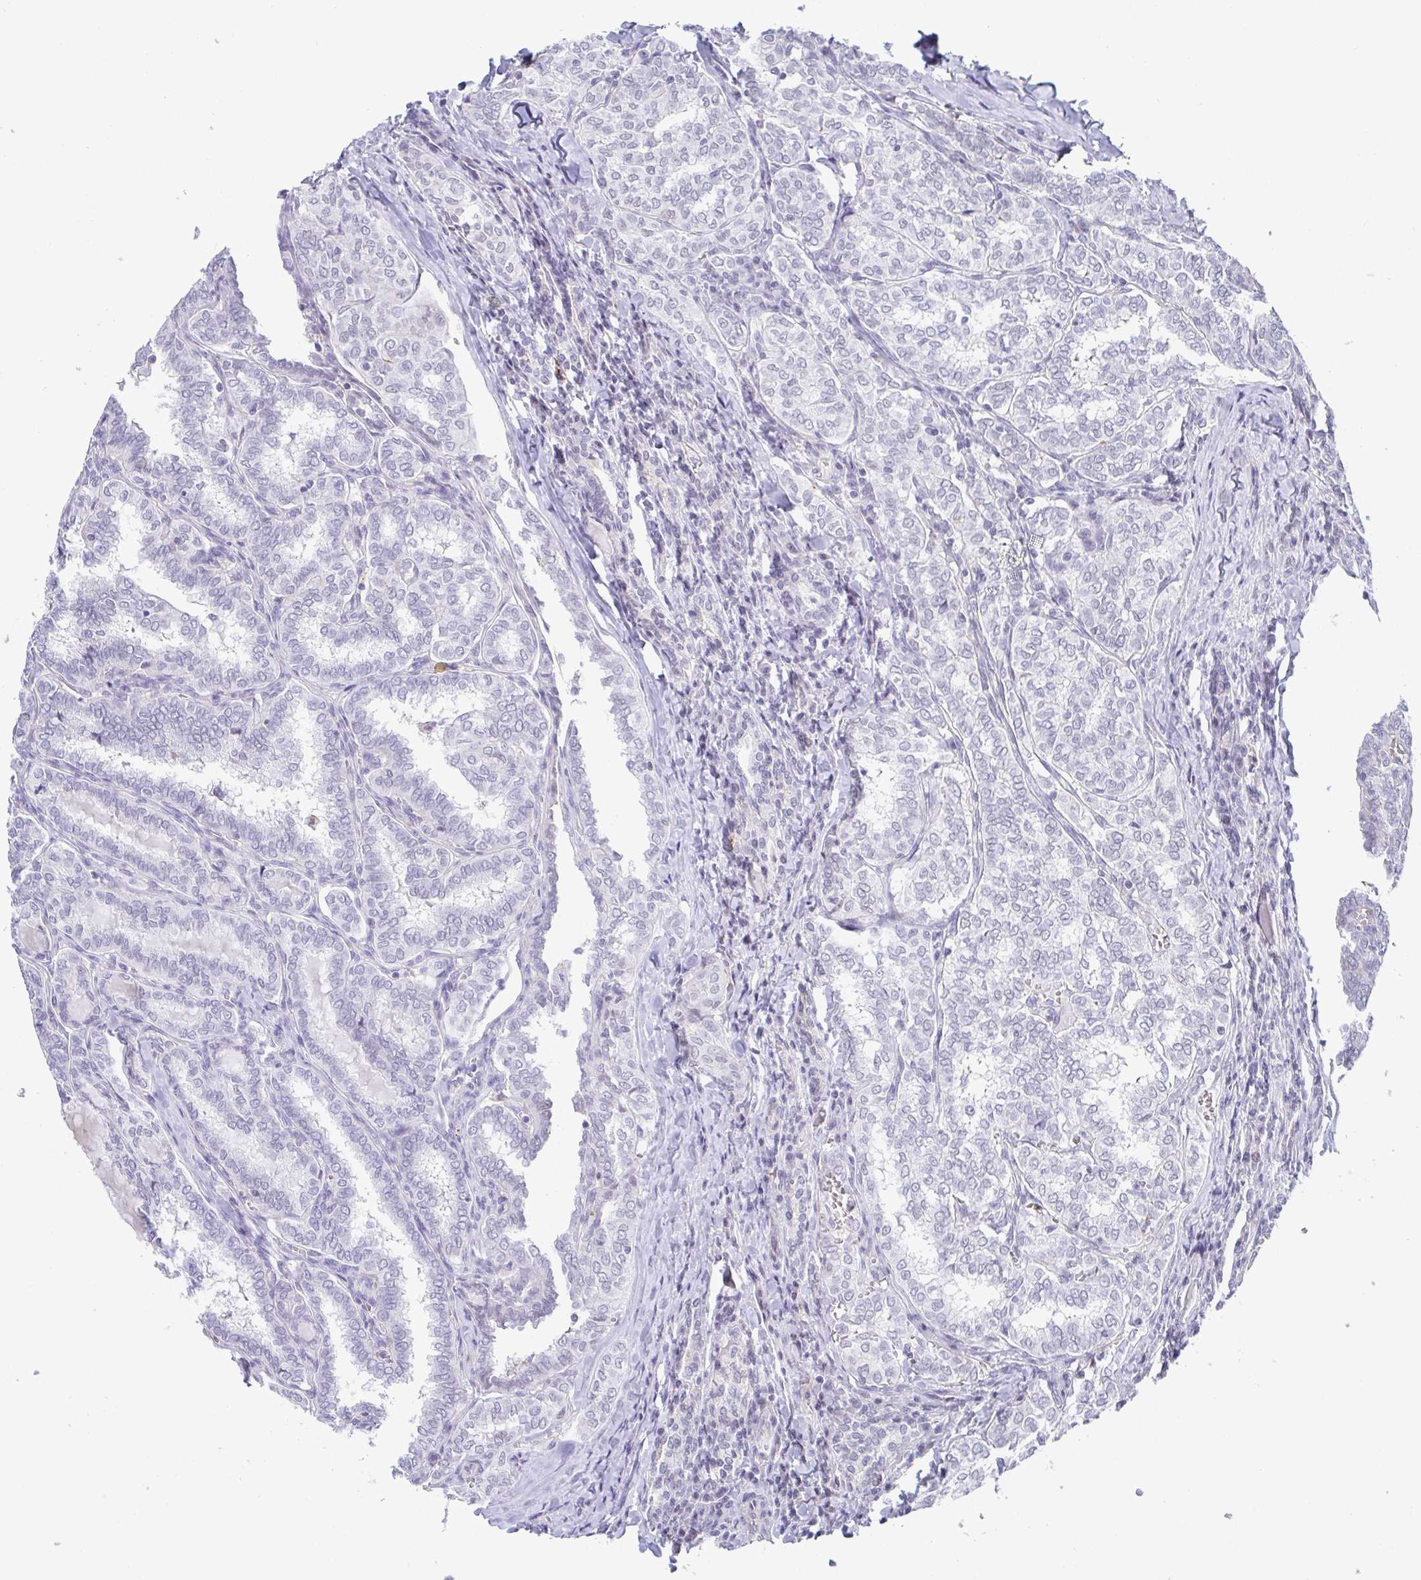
{"staining": {"intensity": "negative", "quantity": "none", "location": "none"}, "tissue": "thyroid cancer", "cell_type": "Tumor cells", "image_type": "cancer", "snomed": [{"axis": "morphology", "description": "Papillary adenocarcinoma, NOS"}, {"axis": "topography", "description": "Thyroid gland"}], "caption": "High magnification brightfield microscopy of thyroid papillary adenocarcinoma stained with DAB (brown) and counterstained with hematoxylin (blue): tumor cells show no significant expression. (Stains: DAB (3,3'-diaminobenzidine) IHC with hematoxylin counter stain, Microscopy: brightfield microscopy at high magnification).", "gene": "WDR72", "patient": {"sex": "female", "age": 30}}